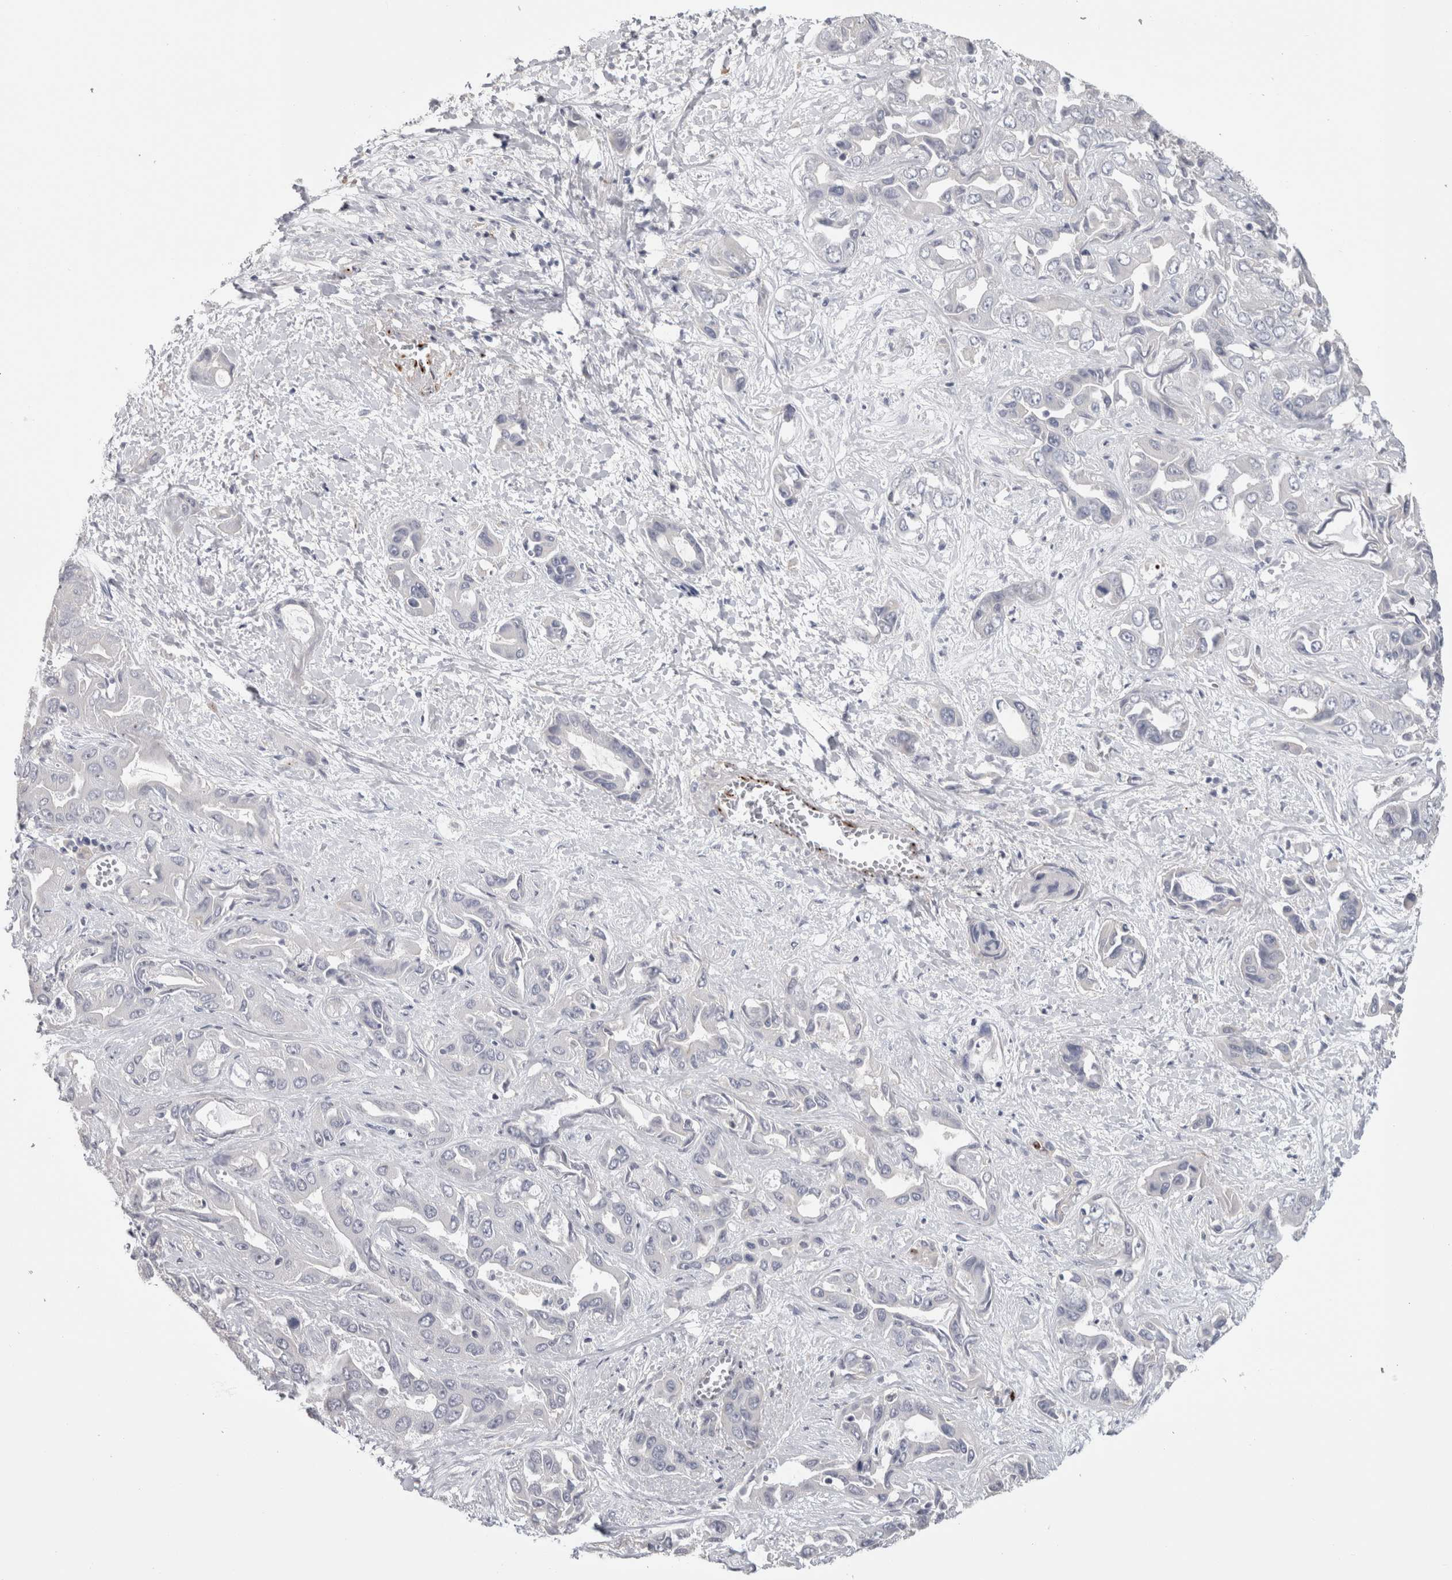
{"staining": {"intensity": "negative", "quantity": "none", "location": "none"}, "tissue": "liver cancer", "cell_type": "Tumor cells", "image_type": "cancer", "snomed": [{"axis": "morphology", "description": "Cholangiocarcinoma"}, {"axis": "topography", "description": "Liver"}], "caption": "DAB immunohistochemical staining of liver cholangiocarcinoma demonstrates no significant positivity in tumor cells.", "gene": "IL33", "patient": {"sex": "female", "age": 52}}